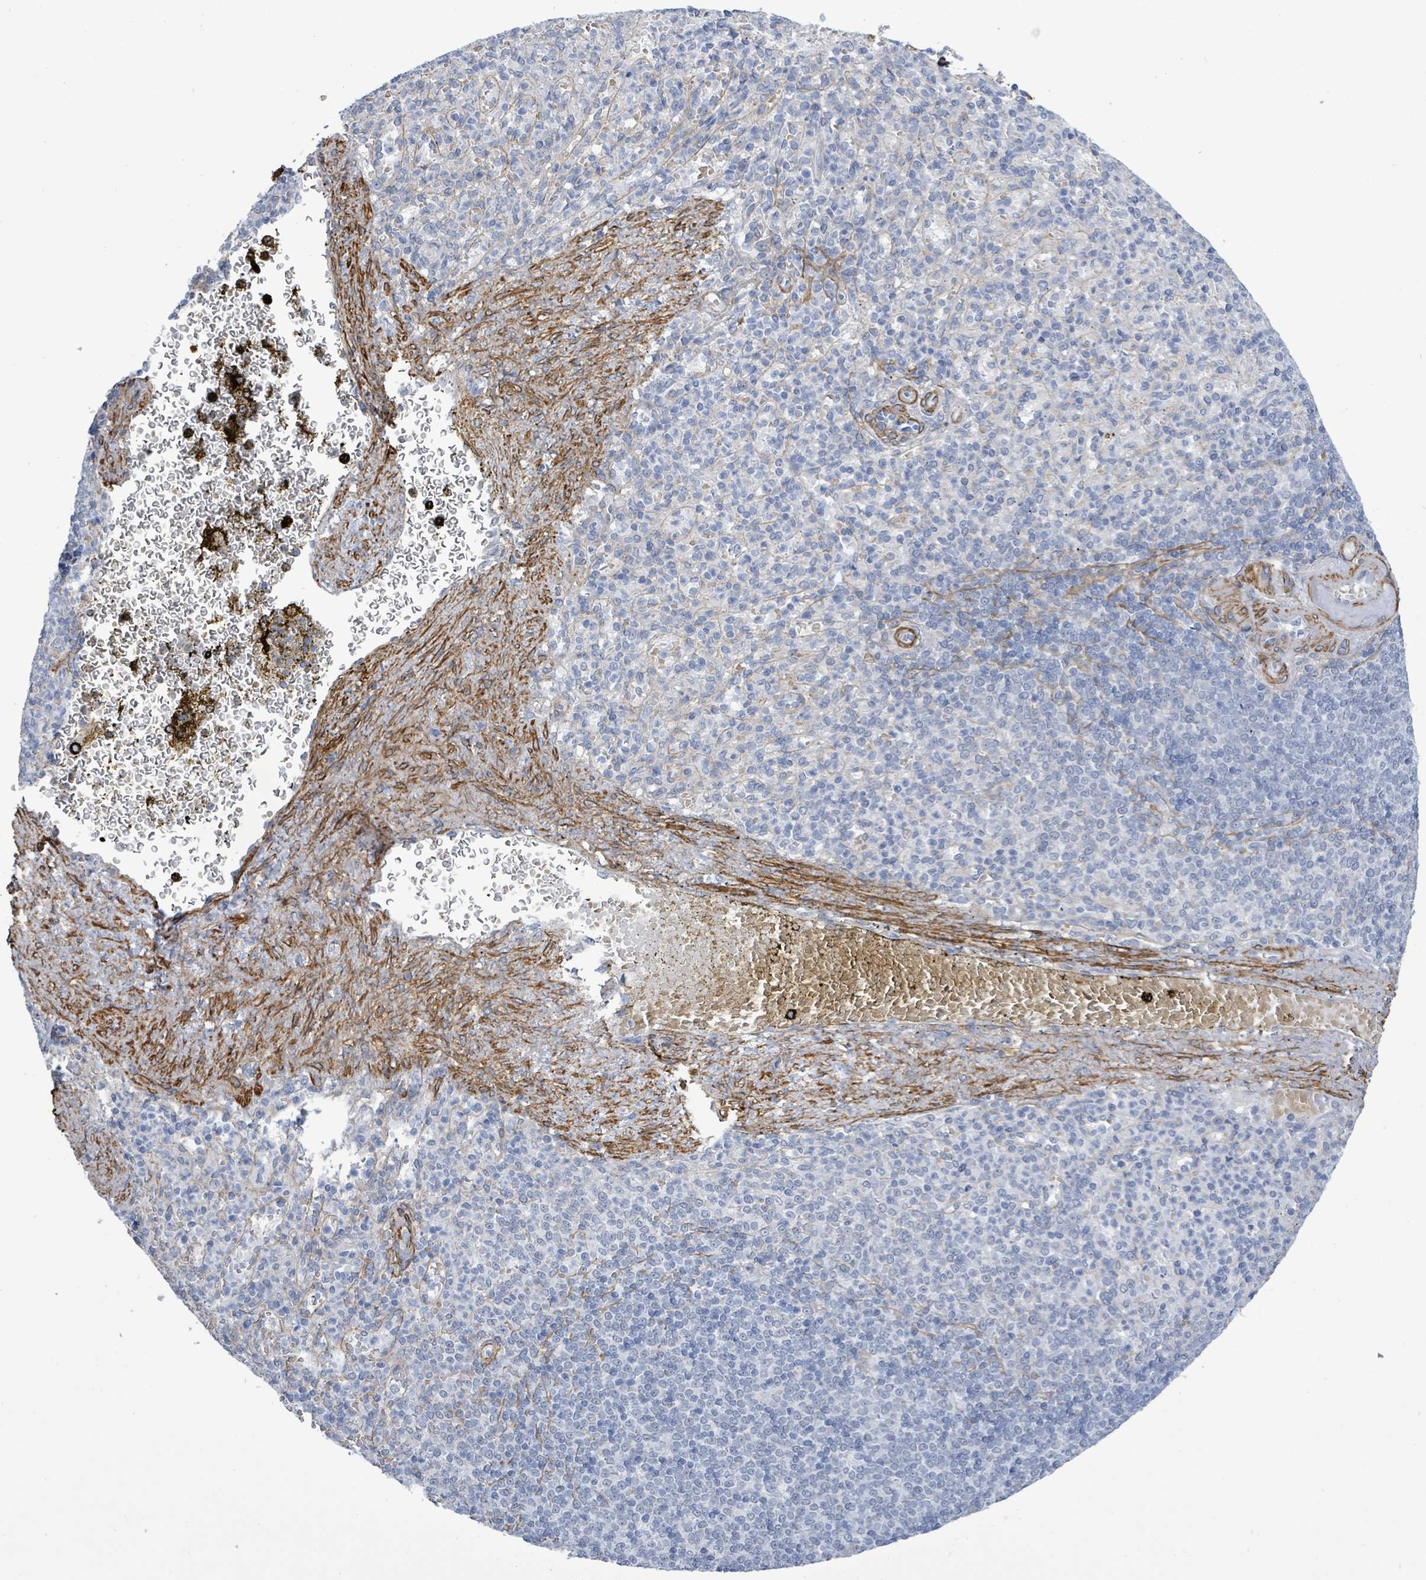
{"staining": {"intensity": "negative", "quantity": "none", "location": "none"}, "tissue": "spleen", "cell_type": "Cells in red pulp", "image_type": "normal", "snomed": [{"axis": "morphology", "description": "Normal tissue, NOS"}, {"axis": "topography", "description": "Spleen"}], "caption": "The immunohistochemistry photomicrograph has no significant staining in cells in red pulp of spleen.", "gene": "DMRTC1B", "patient": {"sex": "female", "age": 74}}